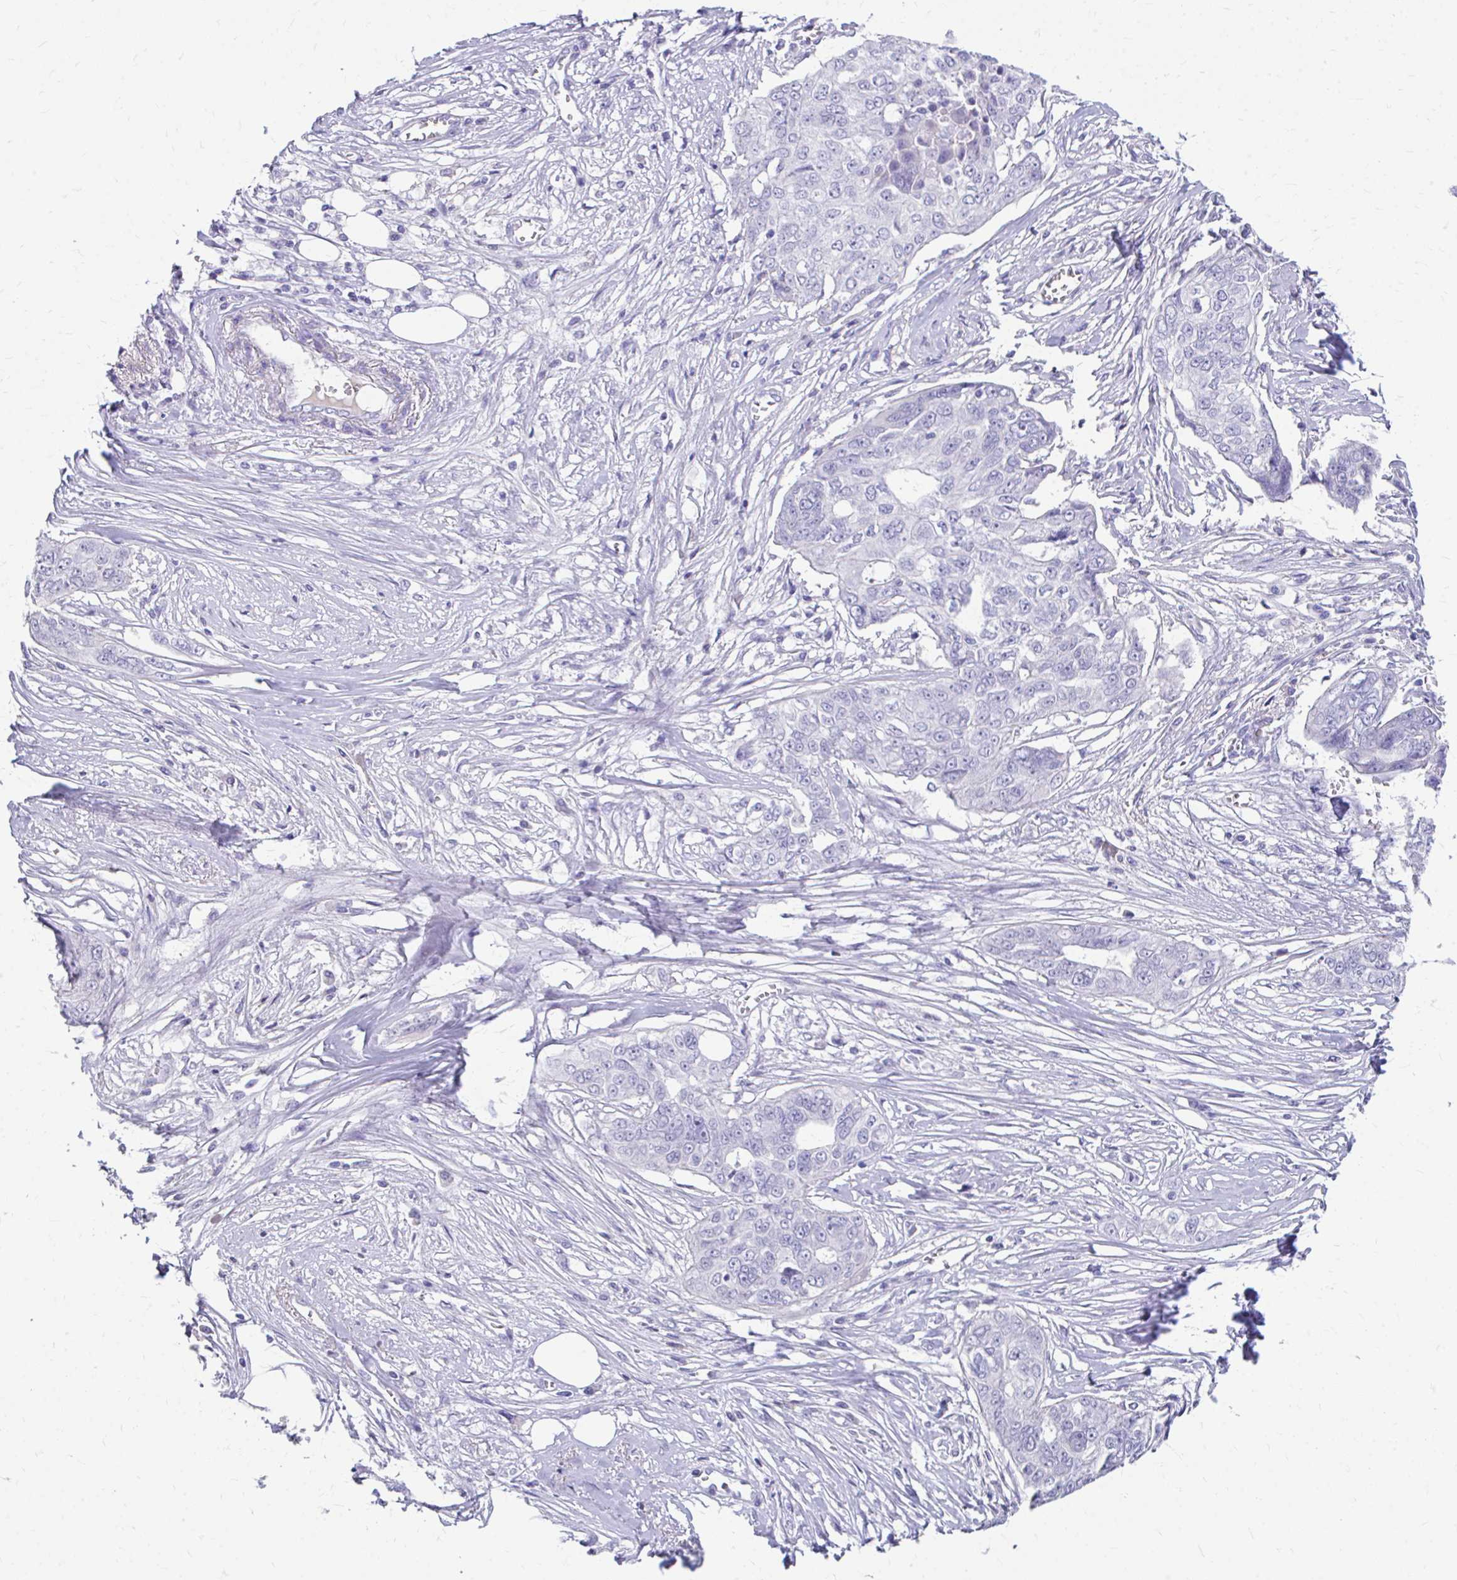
{"staining": {"intensity": "negative", "quantity": "none", "location": "none"}, "tissue": "ovarian cancer", "cell_type": "Tumor cells", "image_type": "cancer", "snomed": [{"axis": "morphology", "description": "Carcinoma, endometroid"}, {"axis": "topography", "description": "Ovary"}], "caption": "Endometroid carcinoma (ovarian) was stained to show a protein in brown. There is no significant staining in tumor cells.", "gene": "CFH", "patient": {"sex": "female", "age": 70}}